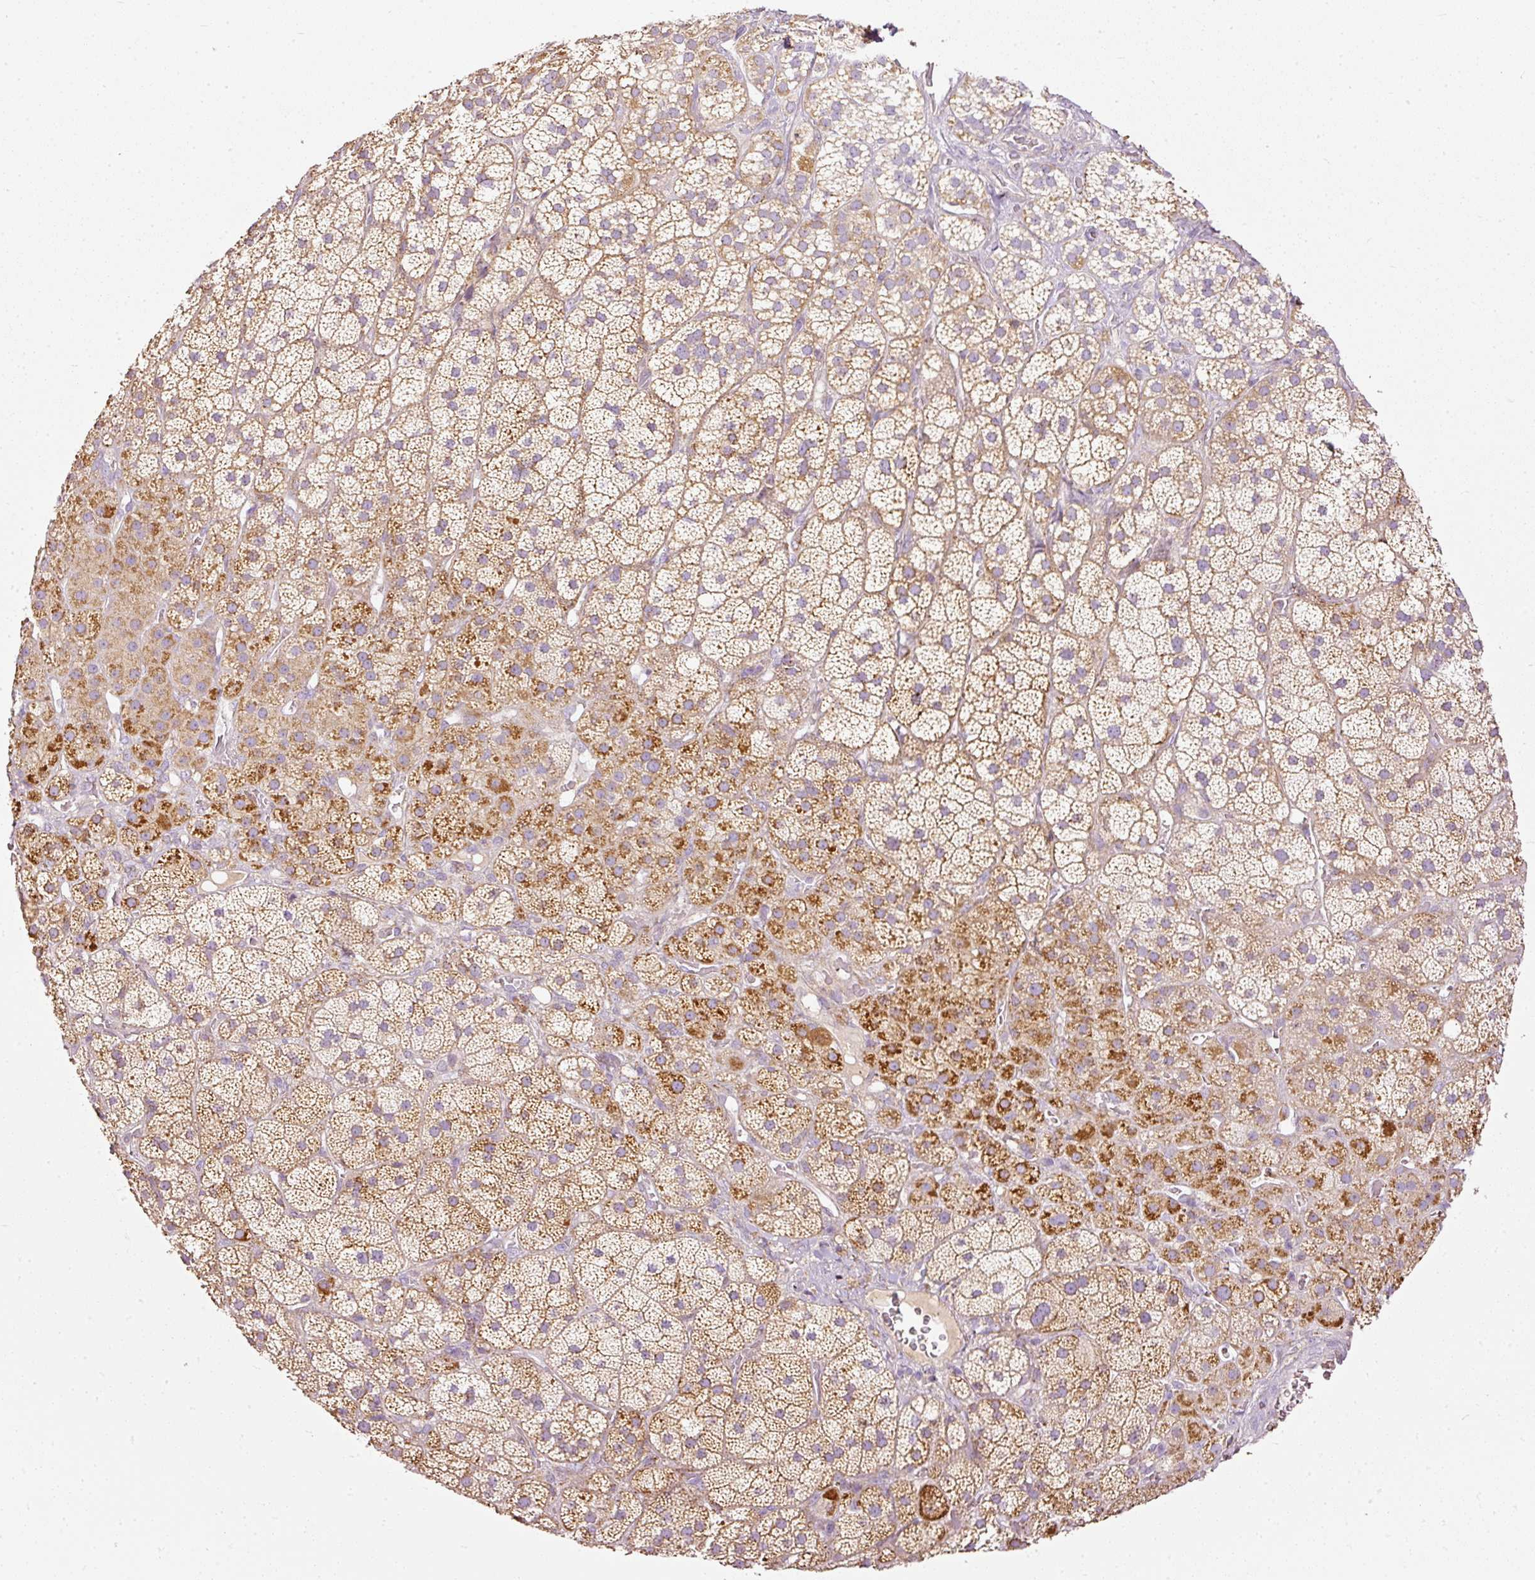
{"staining": {"intensity": "strong", "quantity": "<25%", "location": "cytoplasmic/membranous"}, "tissue": "adrenal gland", "cell_type": "Glandular cells", "image_type": "normal", "snomed": [{"axis": "morphology", "description": "Normal tissue, NOS"}, {"axis": "topography", "description": "Adrenal gland"}], "caption": "The image reveals a brown stain indicating the presence of a protein in the cytoplasmic/membranous of glandular cells in adrenal gland.", "gene": "PAQR9", "patient": {"sex": "male", "age": 57}}